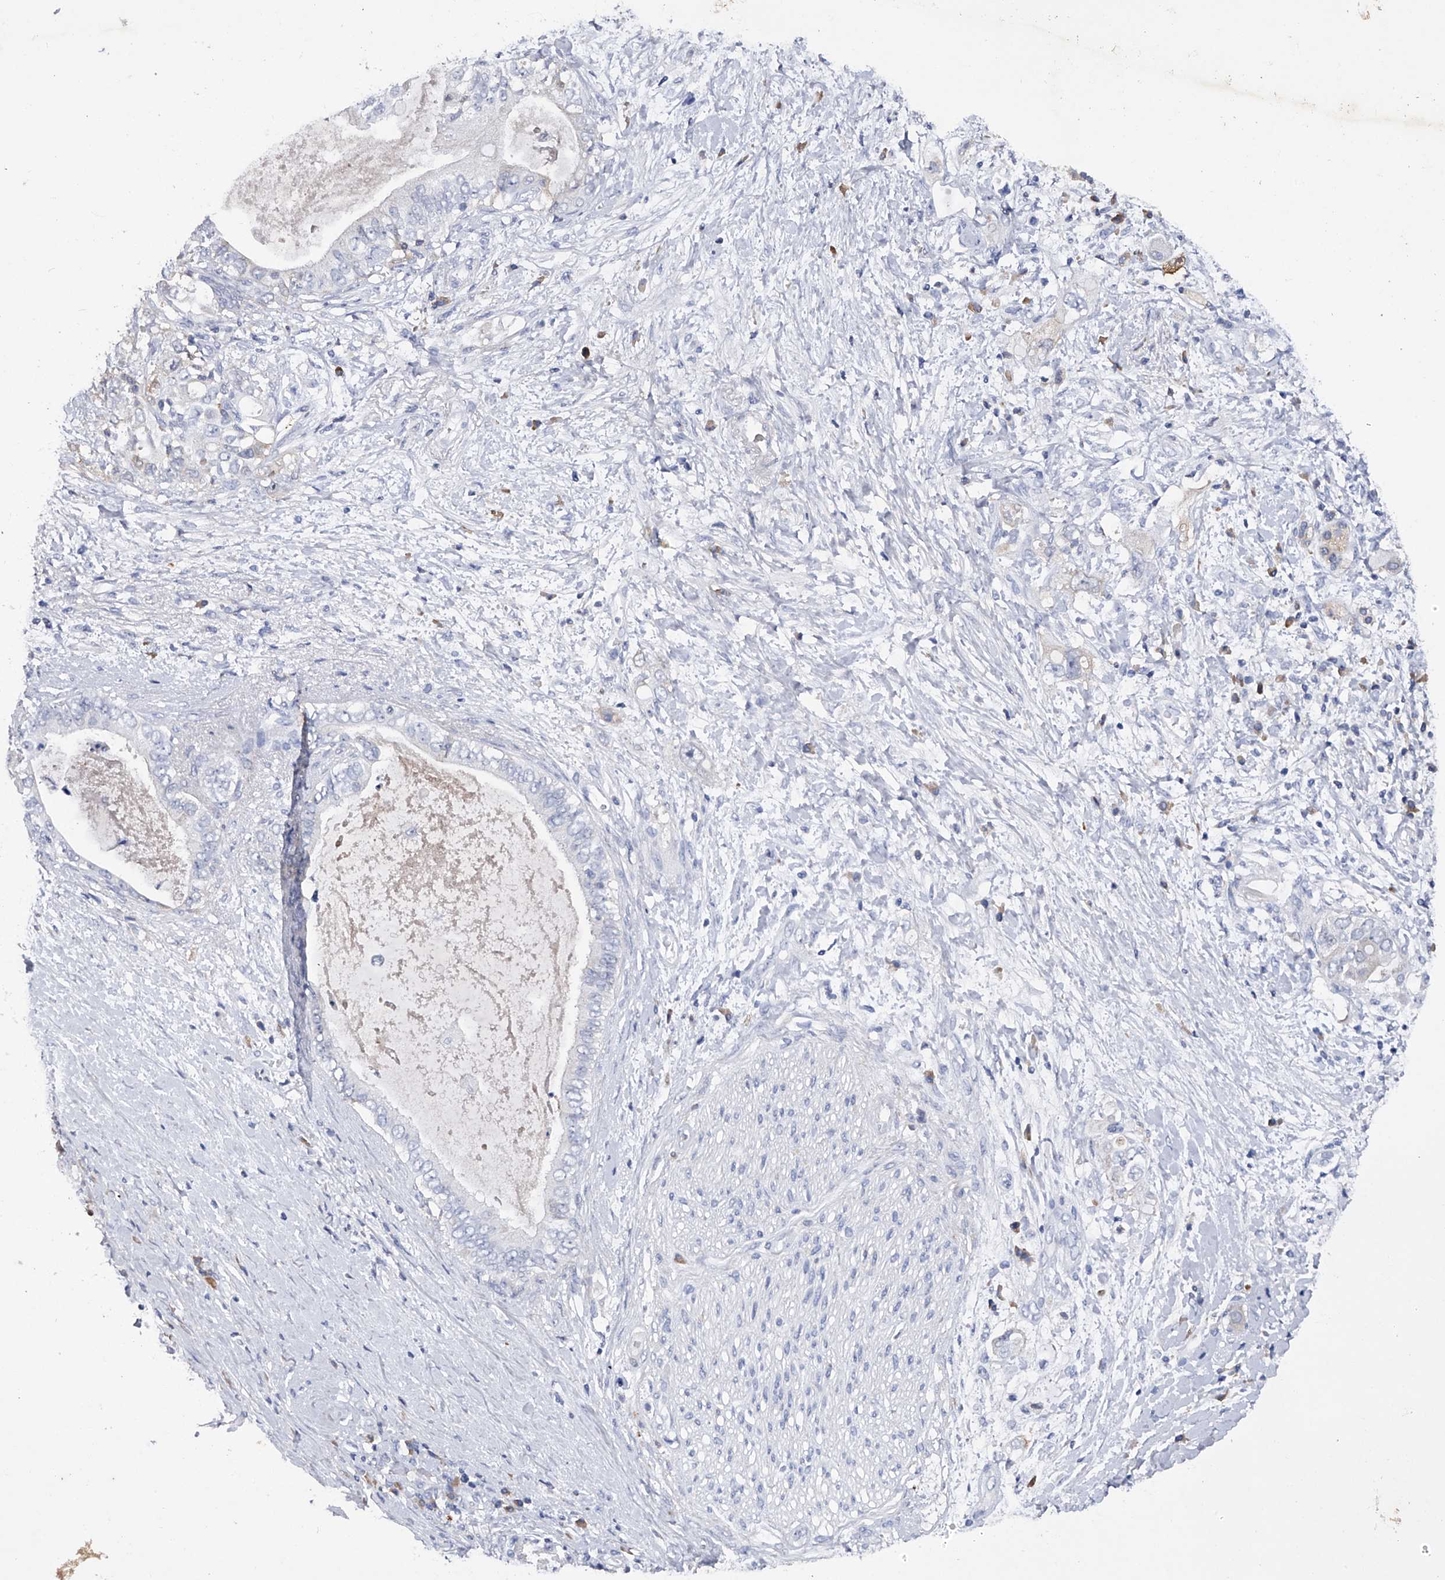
{"staining": {"intensity": "negative", "quantity": "none", "location": "none"}, "tissue": "pancreatic cancer", "cell_type": "Tumor cells", "image_type": "cancer", "snomed": [{"axis": "morphology", "description": "Adenocarcinoma, NOS"}, {"axis": "topography", "description": "Pancreas"}], "caption": "High power microscopy image of an immunohistochemistry (IHC) histopathology image of pancreatic cancer, revealing no significant expression in tumor cells.", "gene": "ASNS", "patient": {"sex": "female", "age": 56}}